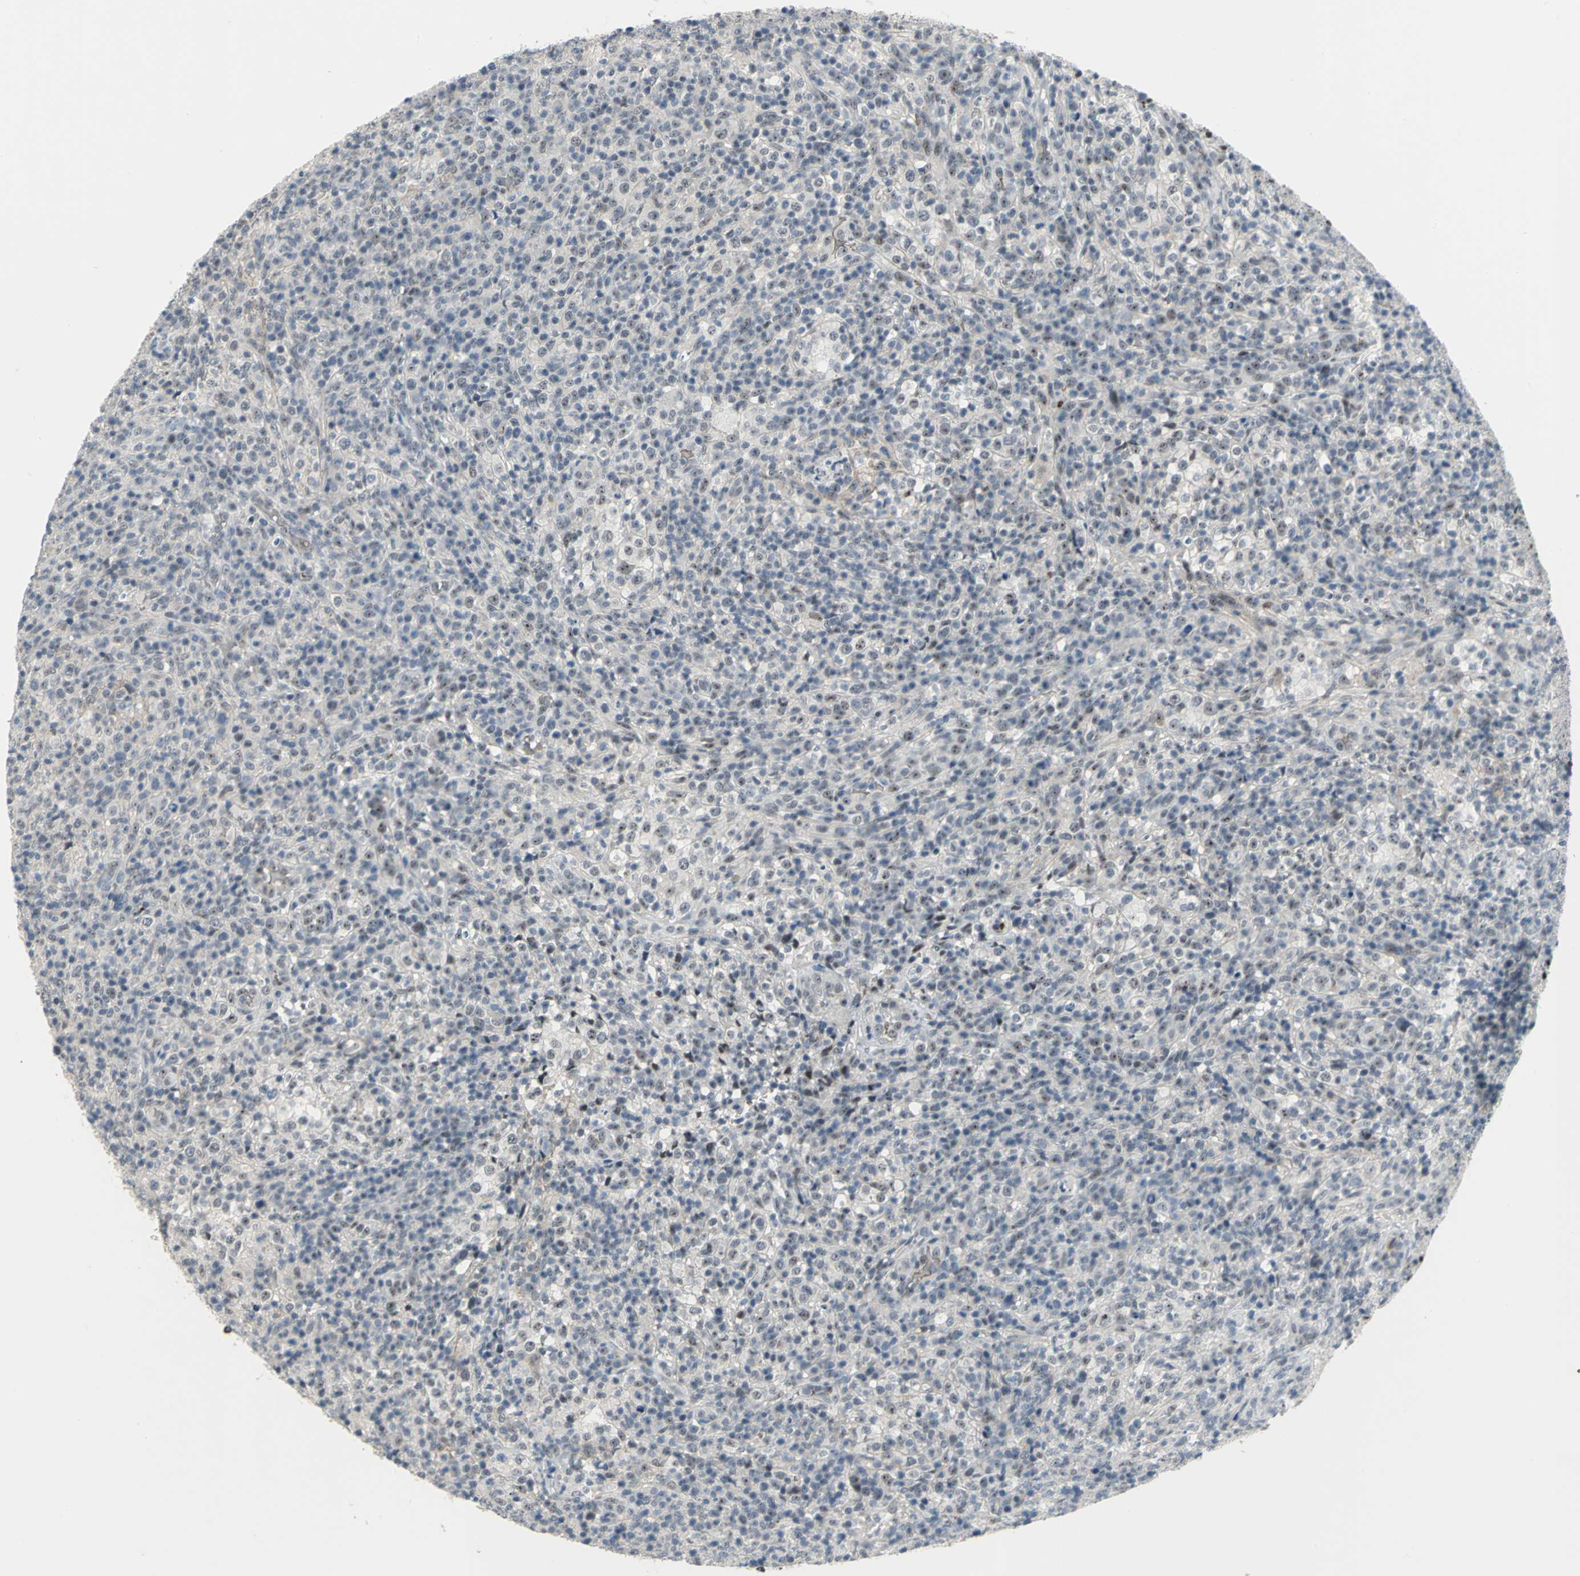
{"staining": {"intensity": "weak", "quantity": "25%-75%", "location": "nuclear"}, "tissue": "lymphoma", "cell_type": "Tumor cells", "image_type": "cancer", "snomed": [{"axis": "morphology", "description": "Malignant lymphoma, non-Hodgkin's type, High grade"}, {"axis": "topography", "description": "Lymph node"}], "caption": "High-grade malignant lymphoma, non-Hodgkin's type stained with DAB immunohistochemistry (IHC) demonstrates low levels of weak nuclear positivity in approximately 25%-75% of tumor cells.", "gene": "GLI3", "patient": {"sex": "female", "age": 76}}